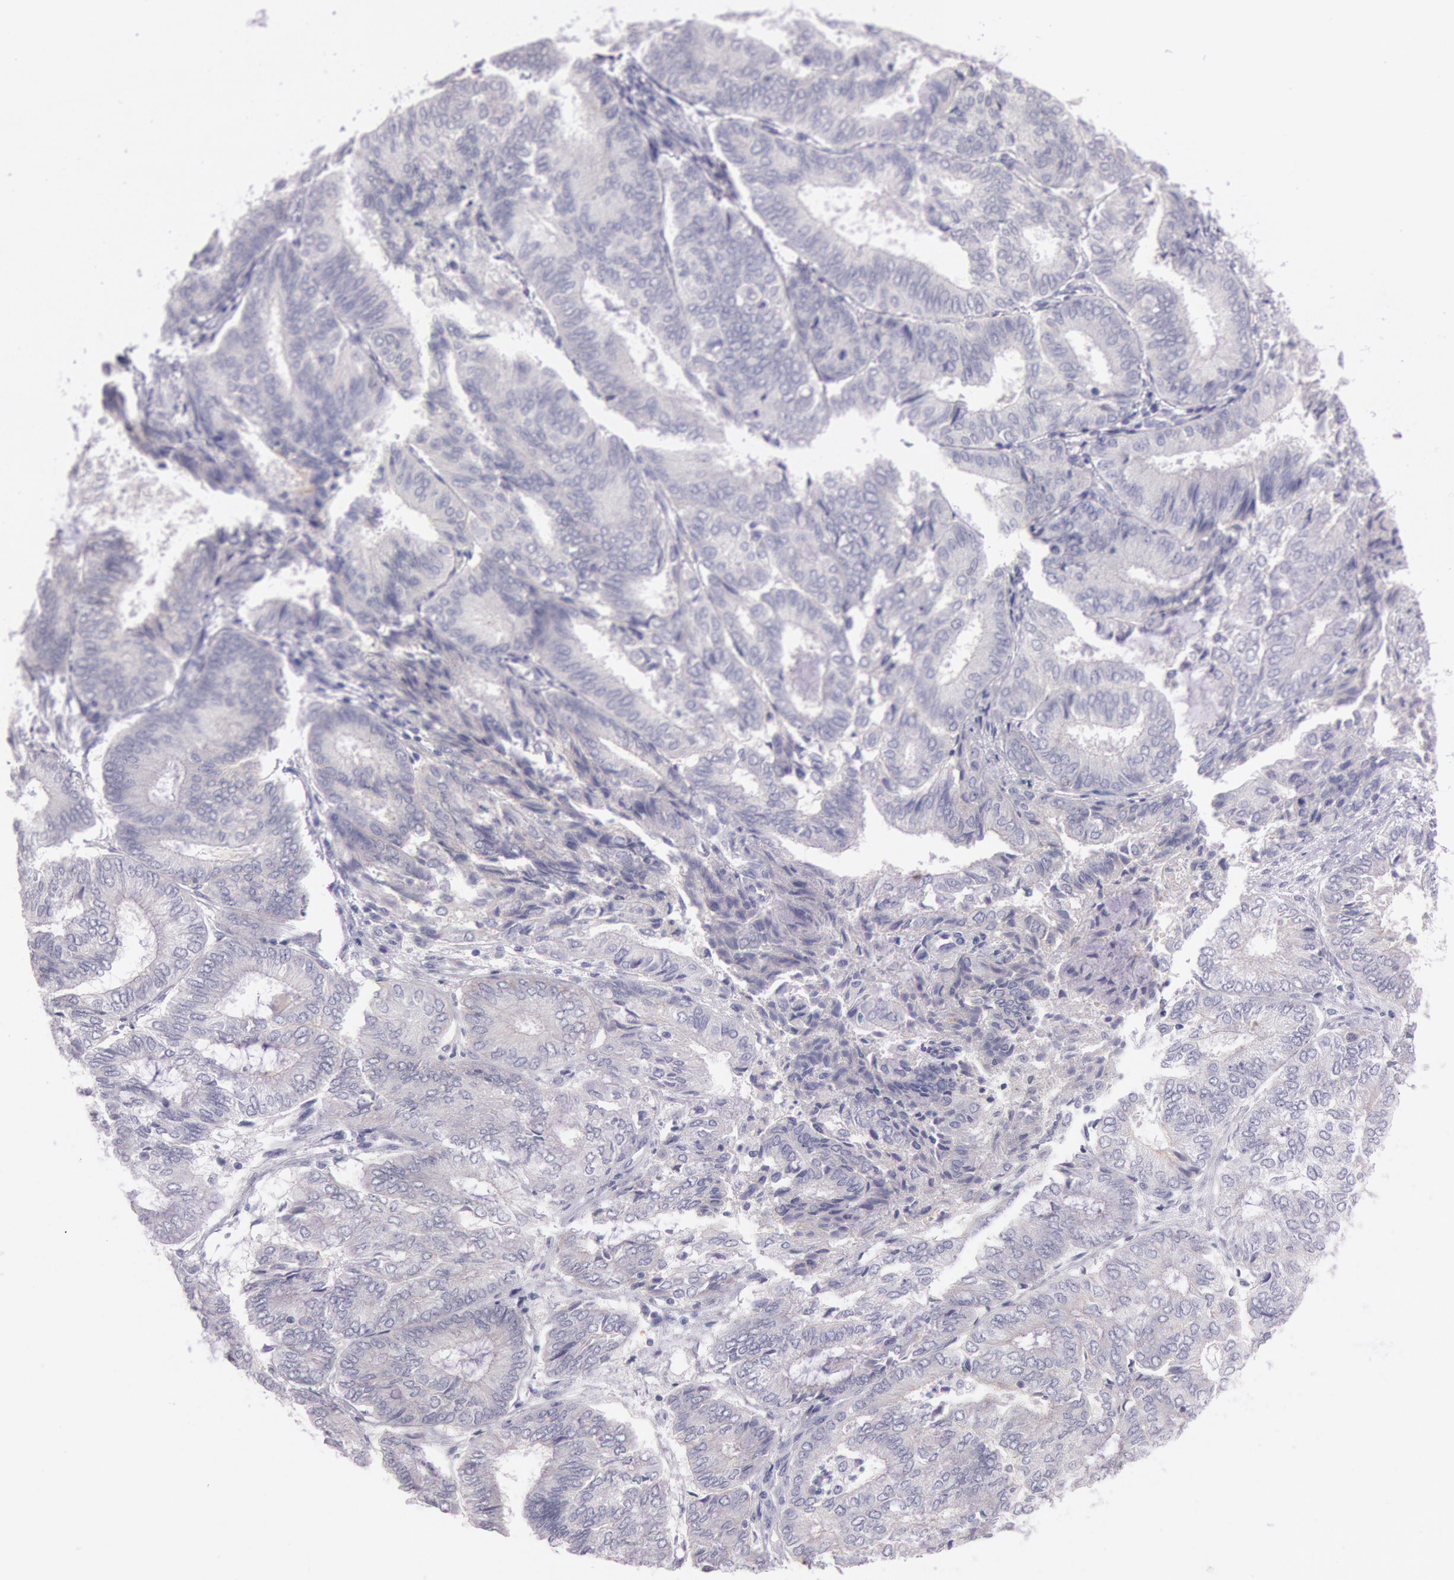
{"staining": {"intensity": "negative", "quantity": "none", "location": "none"}, "tissue": "endometrial cancer", "cell_type": "Tumor cells", "image_type": "cancer", "snomed": [{"axis": "morphology", "description": "Adenocarcinoma, NOS"}, {"axis": "topography", "description": "Endometrium"}], "caption": "The micrograph exhibits no significant positivity in tumor cells of endometrial cancer (adenocarcinoma).", "gene": "EGFR", "patient": {"sex": "female", "age": 59}}